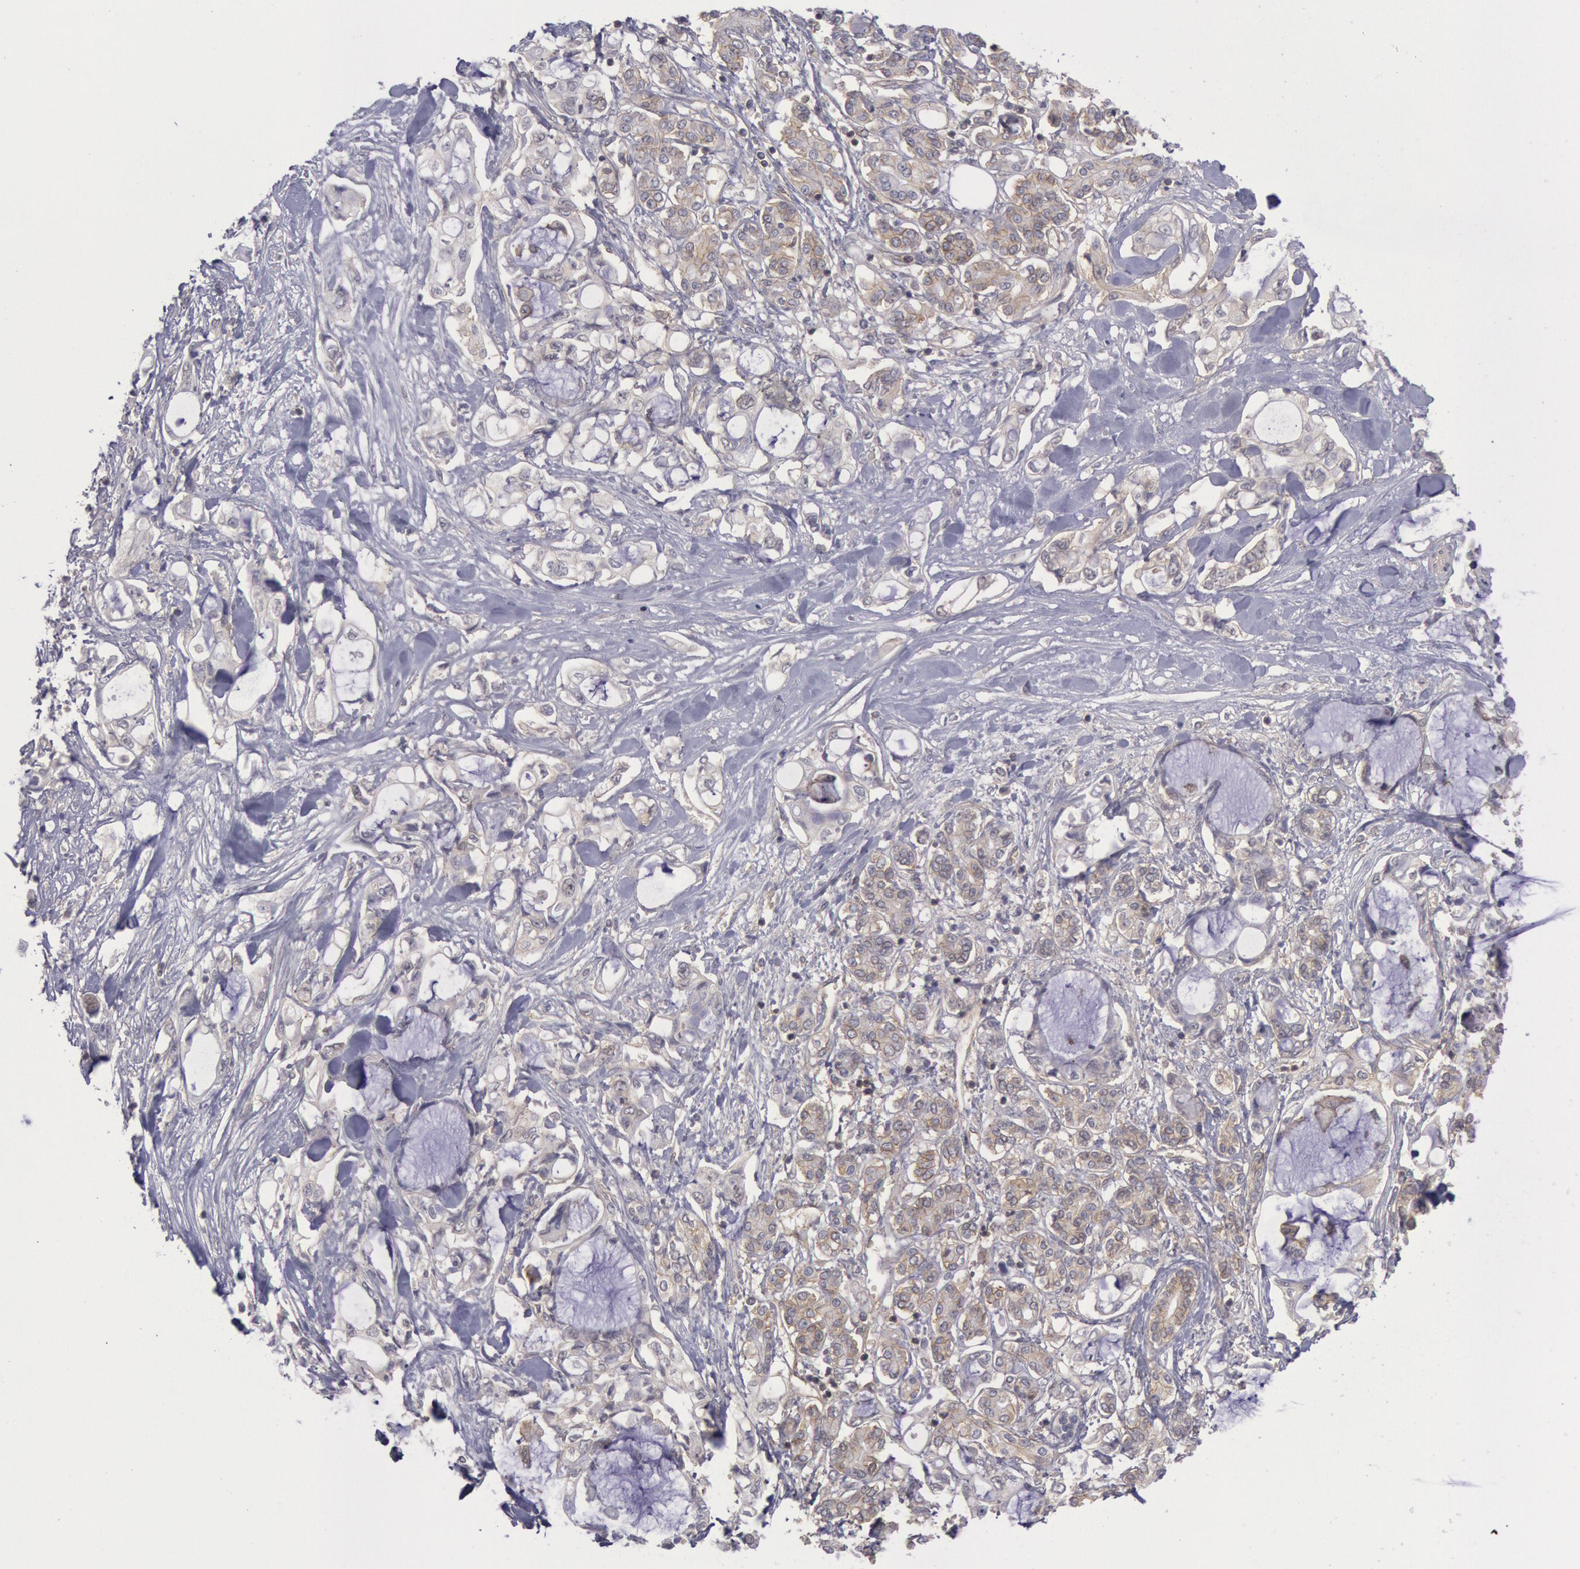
{"staining": {"intensity": "weak", "quantity": "<25%", "location": "cytoplasmic/membranous"}, "tissue": "pancreatic cancer", "cell_type": "Tumor cells", "image_type": "cancer", "snomed": [{"axis": "morphology", "description": "Adenocarcinoma, NOS"}, {"axis": "topography", "description": "Pancreas"}], "caption": "High magnification brightfield microscopy of pancreatic adenocarcinoma stained with DAB (brown) and counterstained with hematoxylin (blue): tumor cells show no significant staining. The staining is performed using DAB (3,3'-diaminobenzidine) brown chromogen with nuclei counter-stained in using hematoxylin.", "gene": "STX4", "patient": {"sex": "female", "age": 70}}